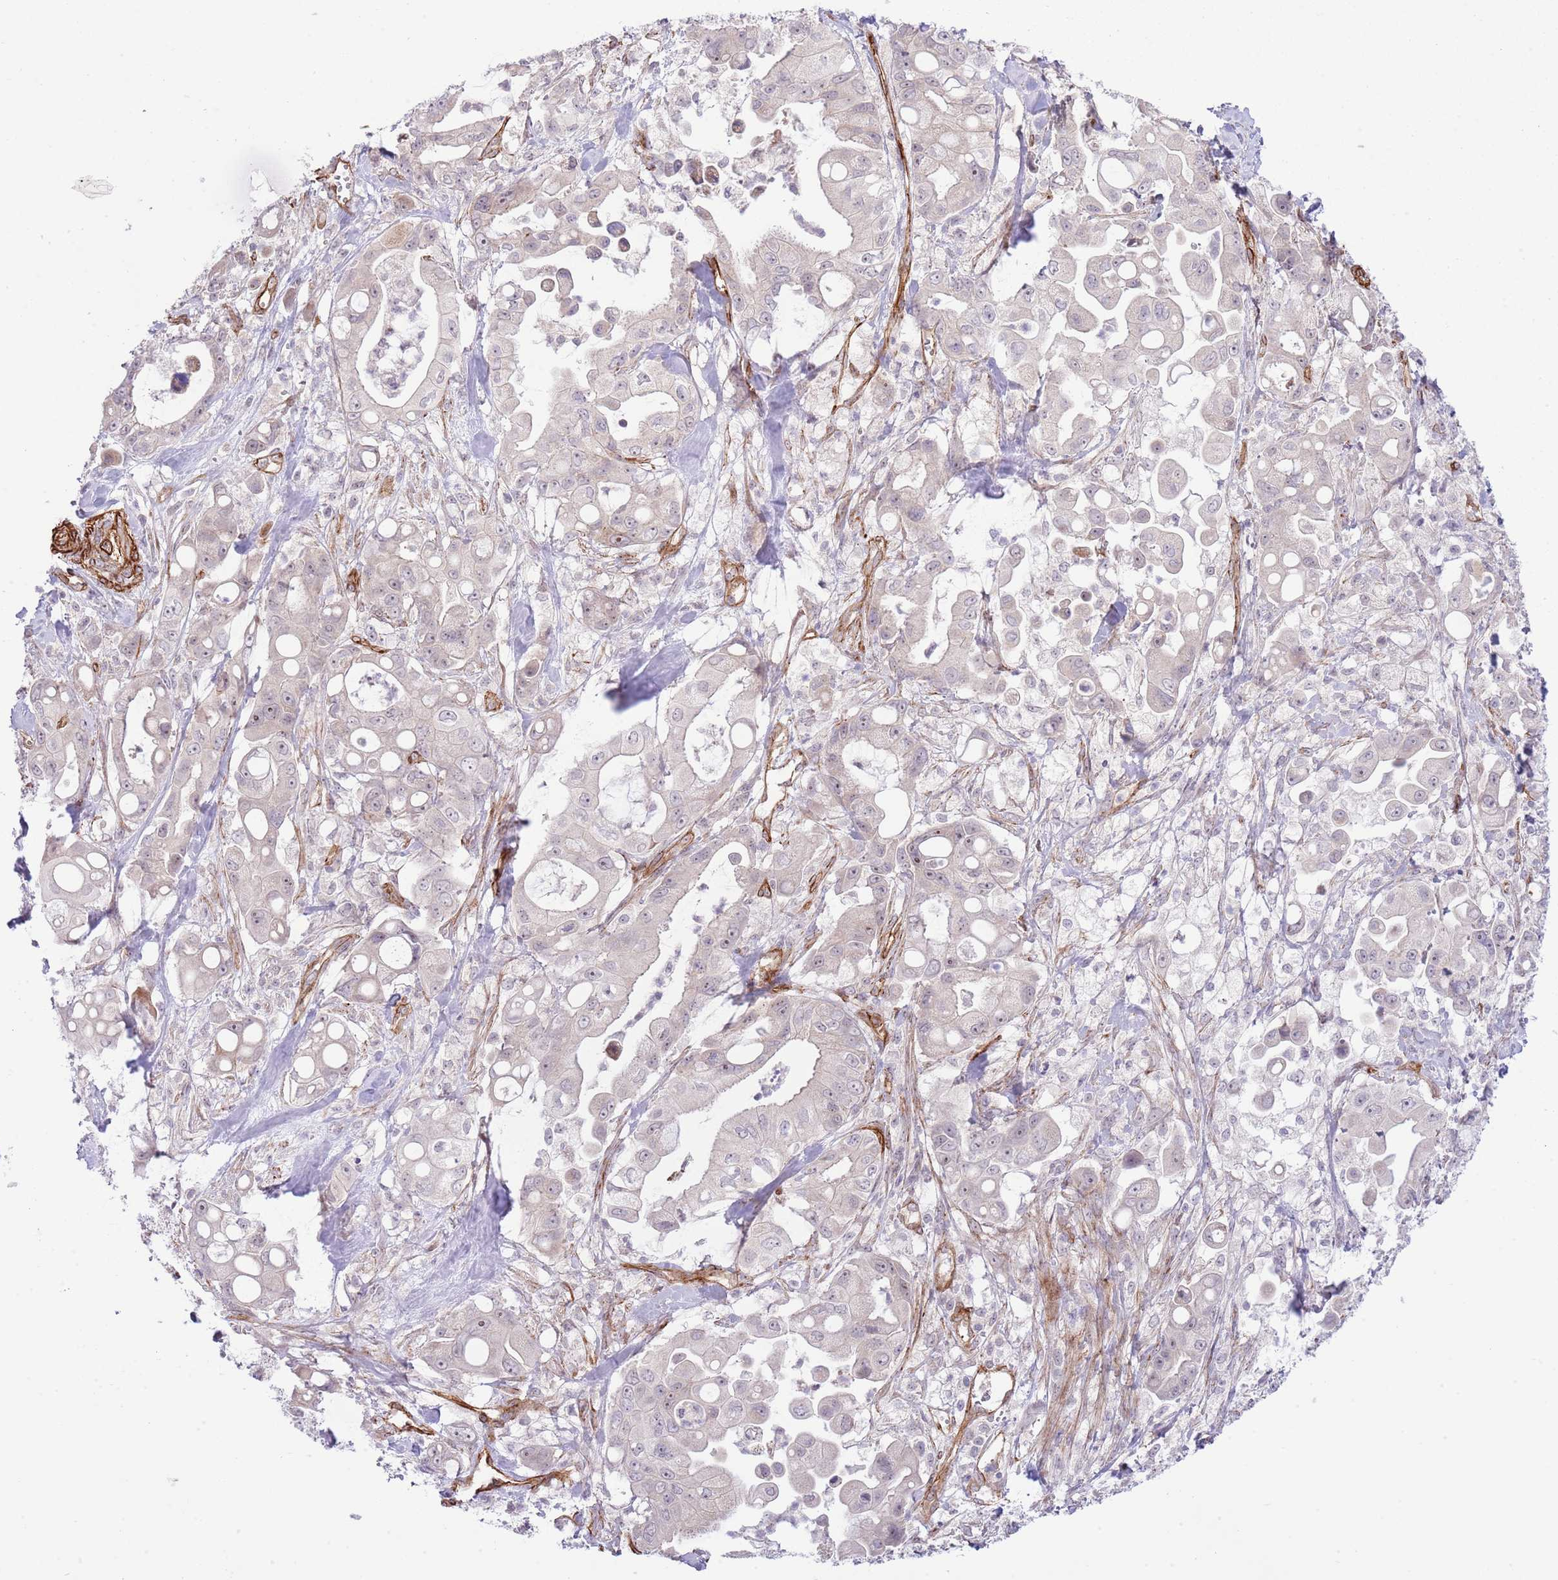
{"staining": {"intensity": "negative", "quantity": "none", "location": "none"}, "tissue": "pancreatic cancer", "cell_type": "Tumor cells", "image_type": "cancer", "snomed": [{"axis": "morphology", "description": "Adenocarcinoma, NOS"}, {"axis": "topography", "description": "Pancreas"}], "caption": "Human pancreatic cancer (adenocarcinoma) stained for a protein using IHC demonstrates no staining in tumor cells.", "gene": "NEK3", "patient": {"sex": "male", "age": 68}}